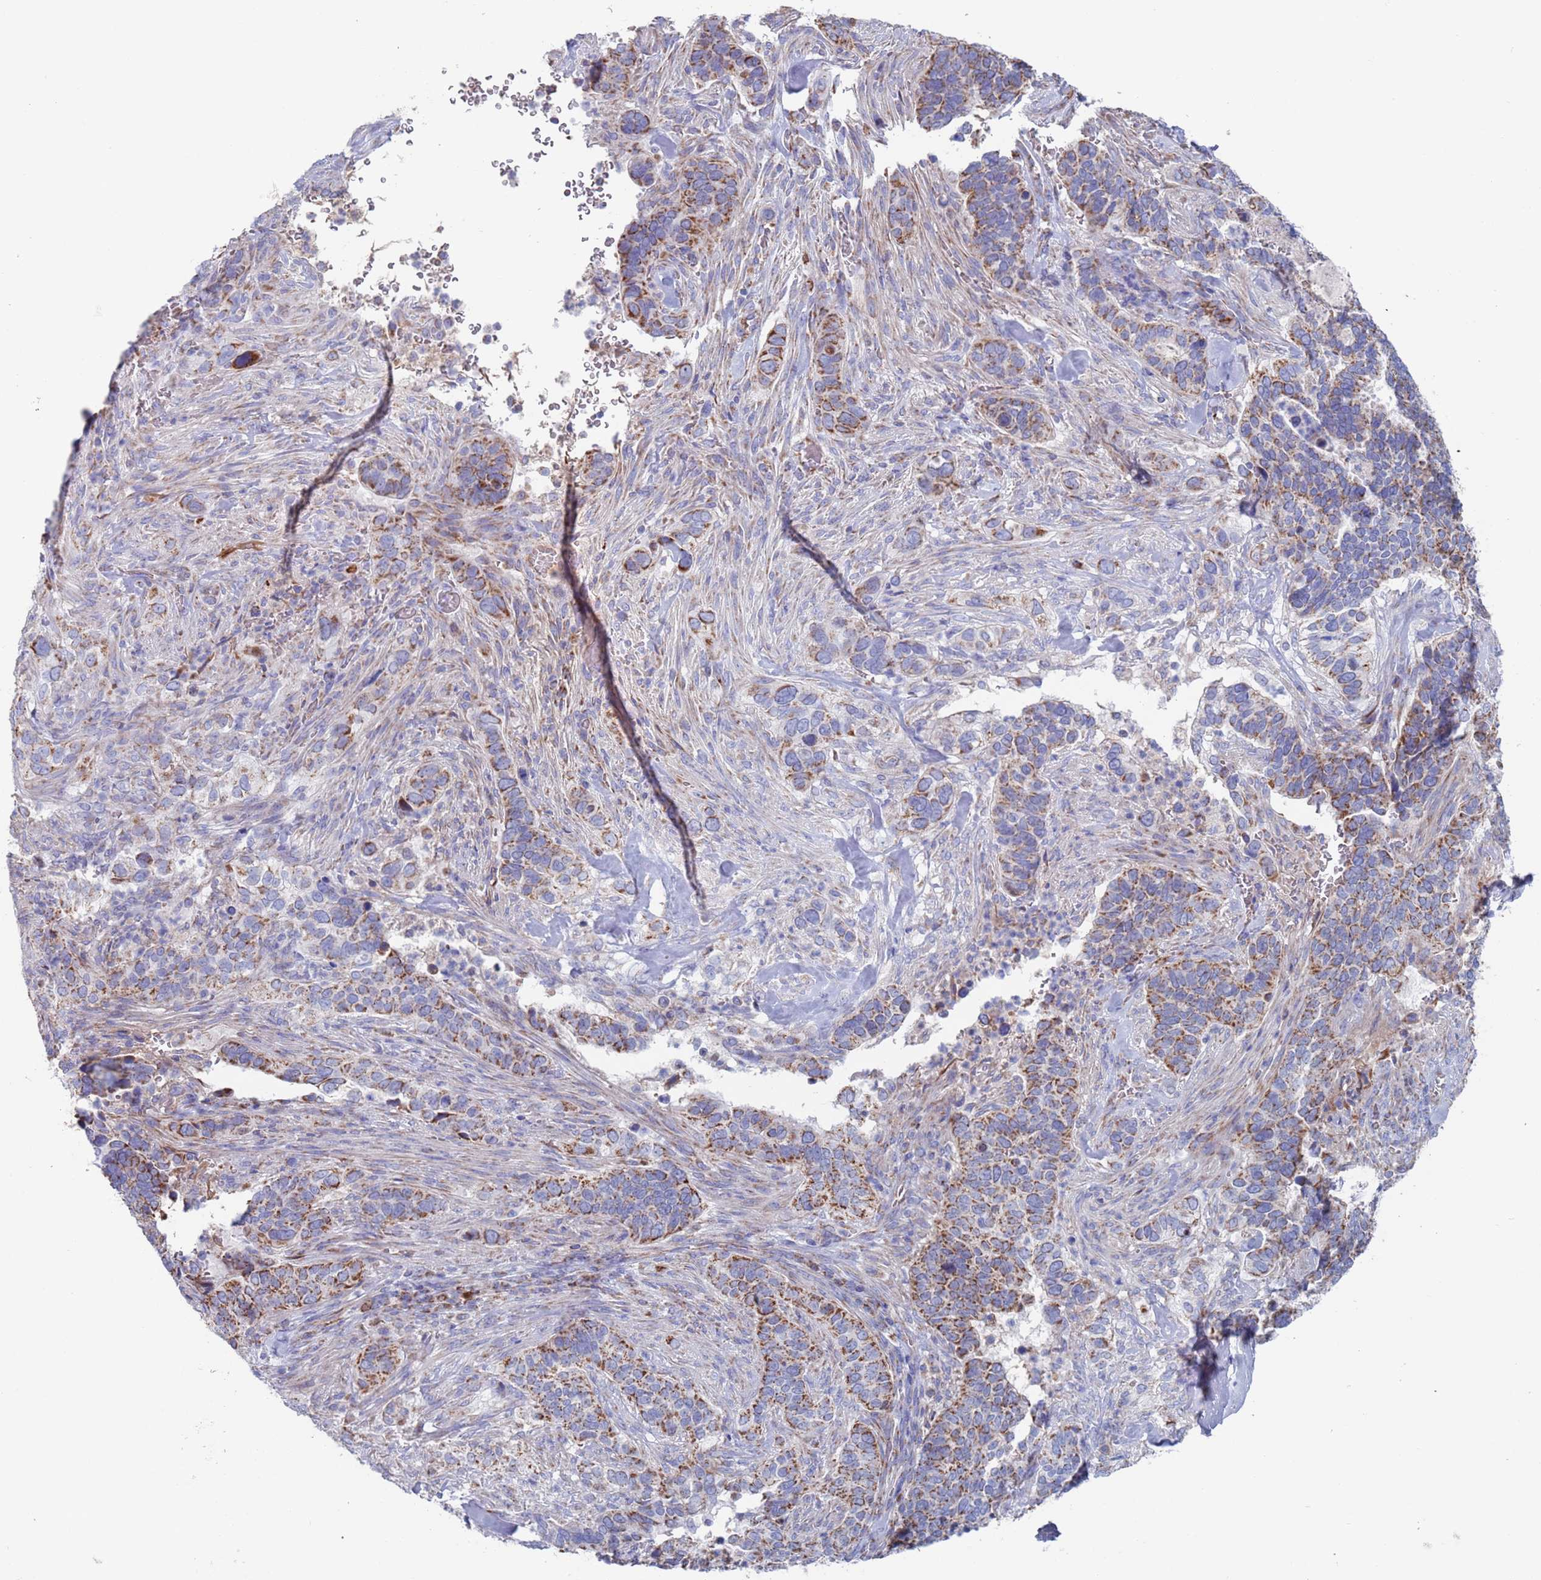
{"staining": {"intensity": "moderate", "quantity": ">75%", "location": "cytoplasmic/membranous"}, "tissue": "cervical cancer", "cell_type": "Tumor cells", "image_type": "cancer", "snomed": [{"axis": "morphology", "description": "Squamous cell carcinoma, NOS"}, {"axis": "topography", "description": "Cervix"}], "caption": "An immunohistochemistry micrograph of neoplastic tissue is shown. Protein staining in brown highlights moderate cytoplasmic/membranous positivity in cervical cancer within tumor cells. The staining was performed using DAB (3,3'-diaminobenzidine), with brown indicating positive protein expression. Nuclei are stained blue with hematoxylin.", "gene": "MRPL22", "patient": {"sex": "female", "age": 38}}